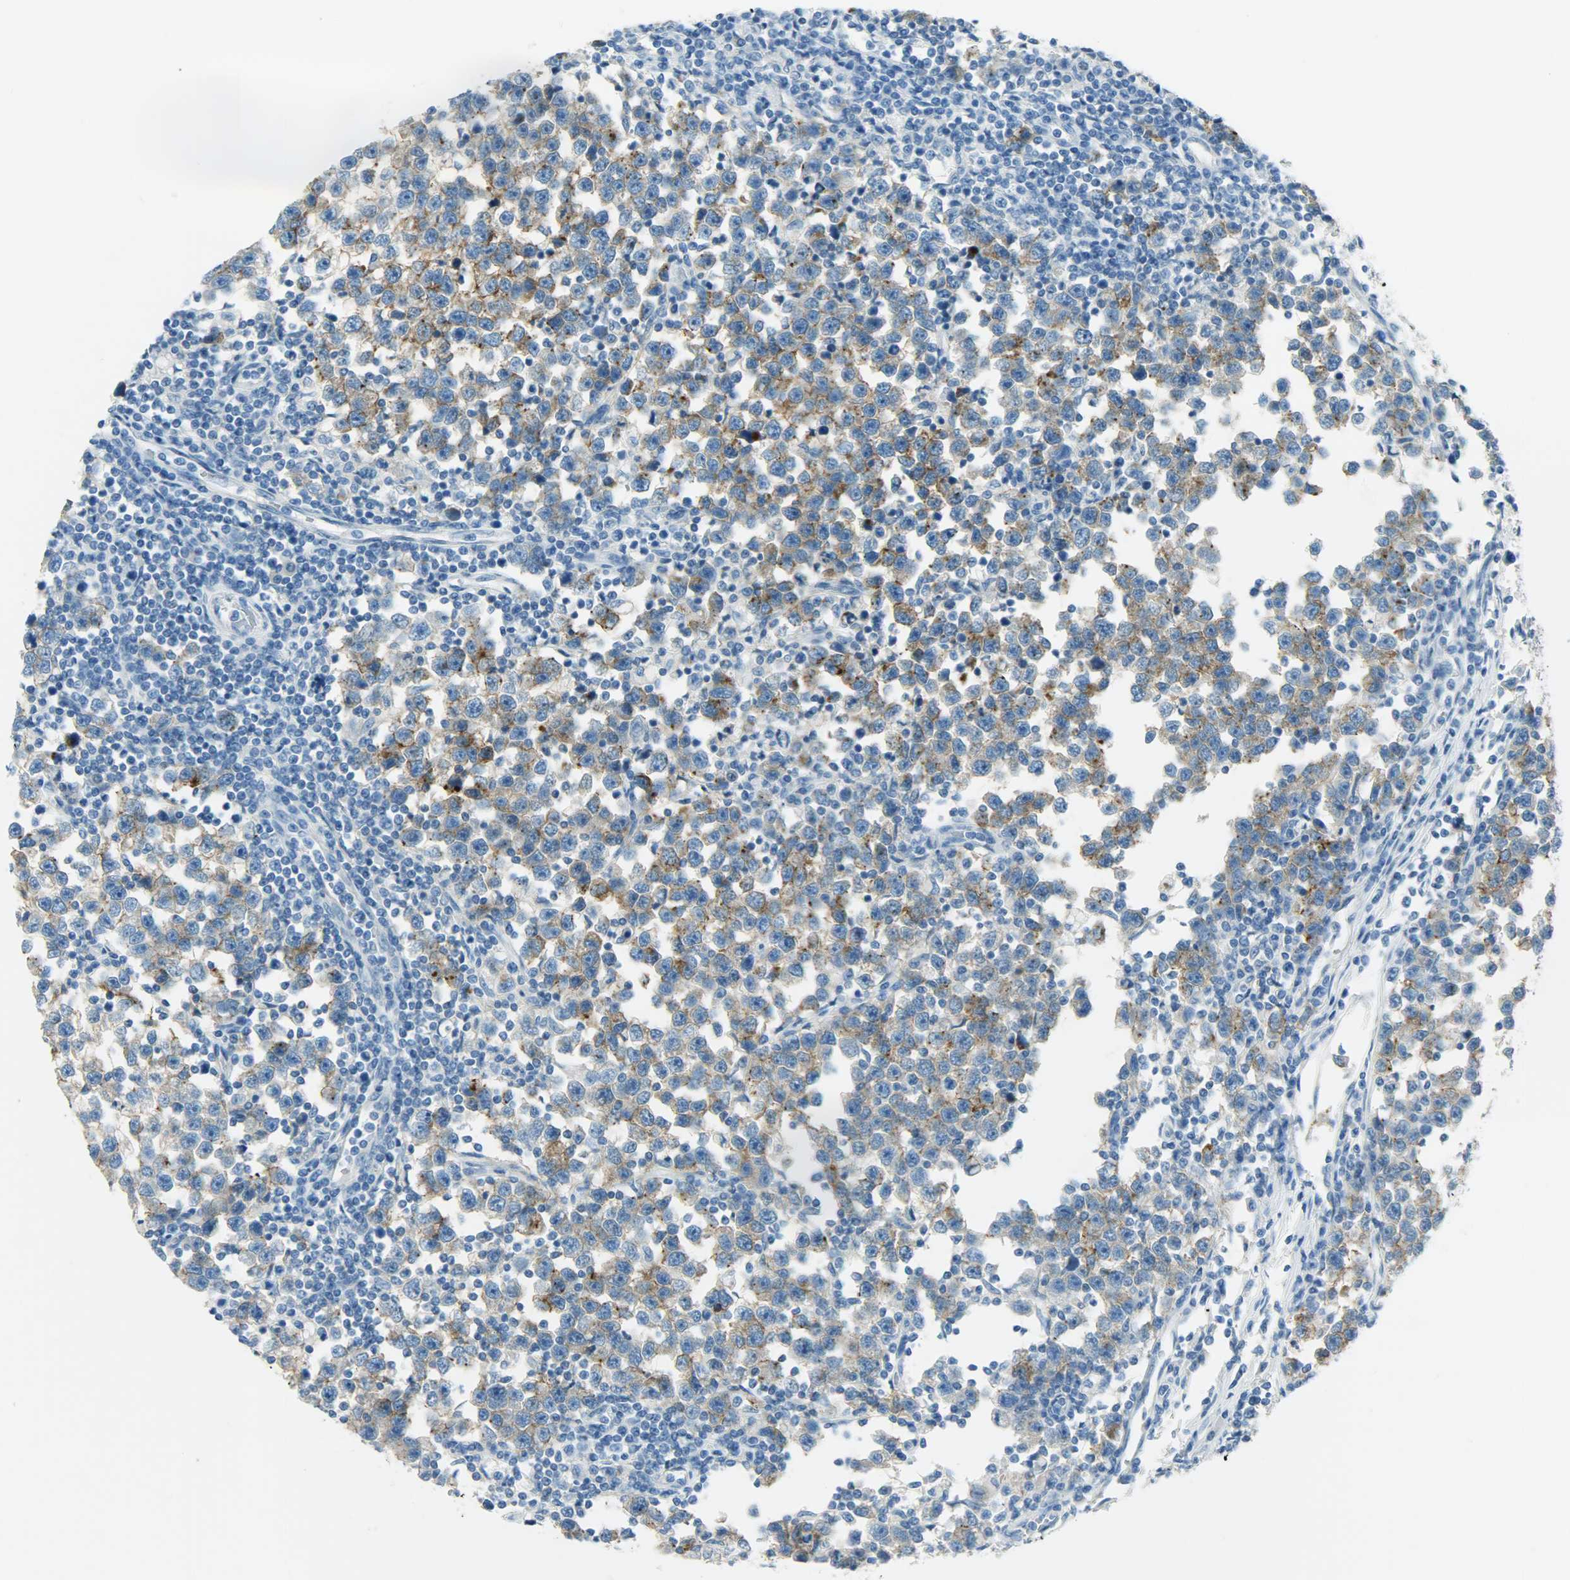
{"staining": {"intensity": "strong", "quantity": ">75%", "location": "cytoplasmic/membranous"}, "tissue": "testis cancer", "cell_type": "Tumor cells", "image_type": "cancer", "snomed": [{"axis": "morphology", "description": "Seminoma, NOS"}, {"axis": "topography", "description": "Testis"}], "caption": "Immunohistochemical staining of human testis seminoma reveals high levels of strong cytoplasmic/membranous protein positivity in approximately >75% of tumor cells. The staining is performed using DAB (3,3'-diaminobenzidine) brown chromogen to label protein expression. The nuclei are counter-stained blue using hematoxylin.", "gene": "PROM1", "patient": {"sex": "male", "age": 43}}